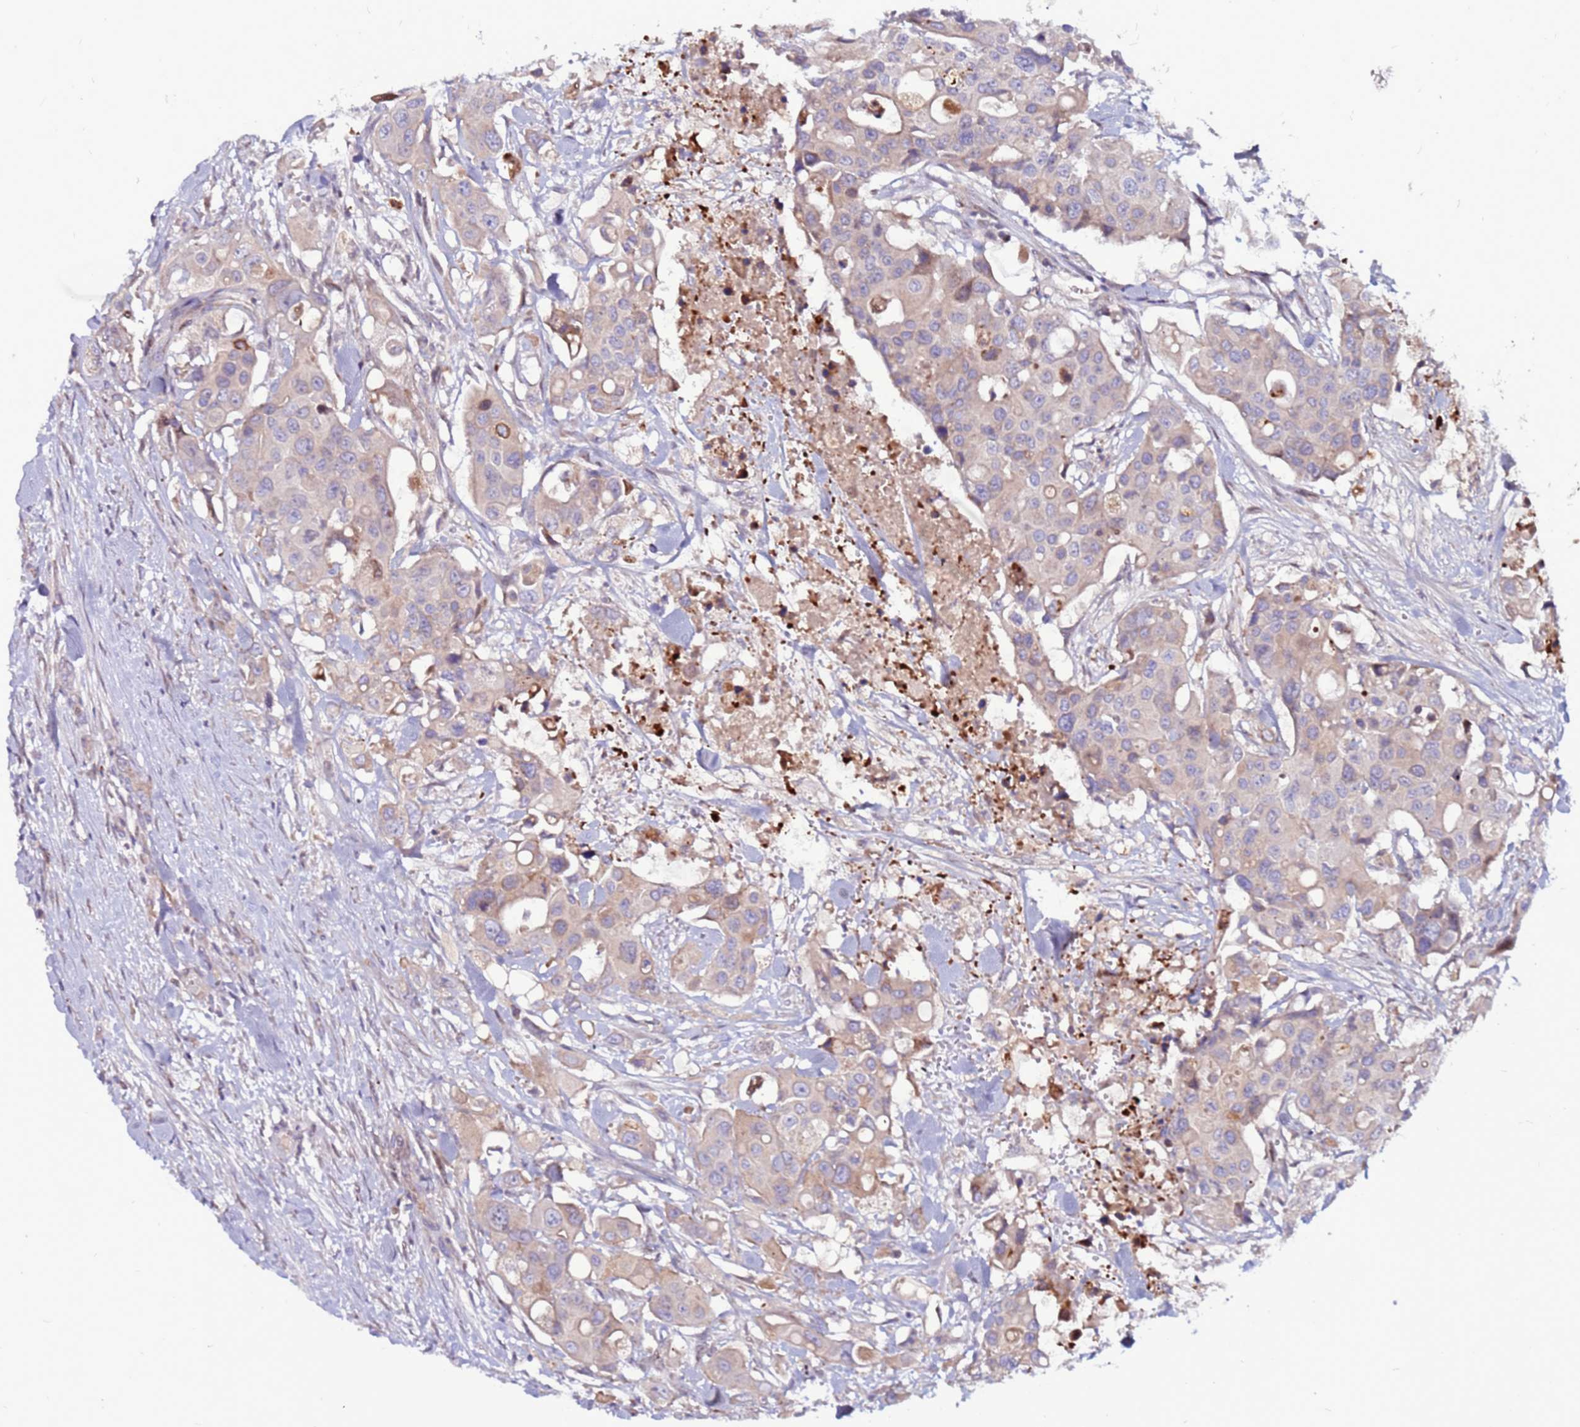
{"staining": {"intensity": "weak", "quantity": "25%-75%", "location": "cytoplasmic/membranous"}, "tissue": "colorectal cancer", "cell_type": "Tumor cells", "image_type": "cancer", "snomed": [{"axis": "morphology", "description": "Adenocarcinoma, NOS"}, {"axis": "topography", "description": "Colon"}], "caption": "DAB (3,3'-diaminobenzidine) immunohistochemical staining of human colorectal adenocarcinoma displays weak cytoplasmic/membranous protein staining in approximately 25%-75% of tumor cells.", "gene": "CCDC71", "patient": {"sex": "male", "age": 77}}